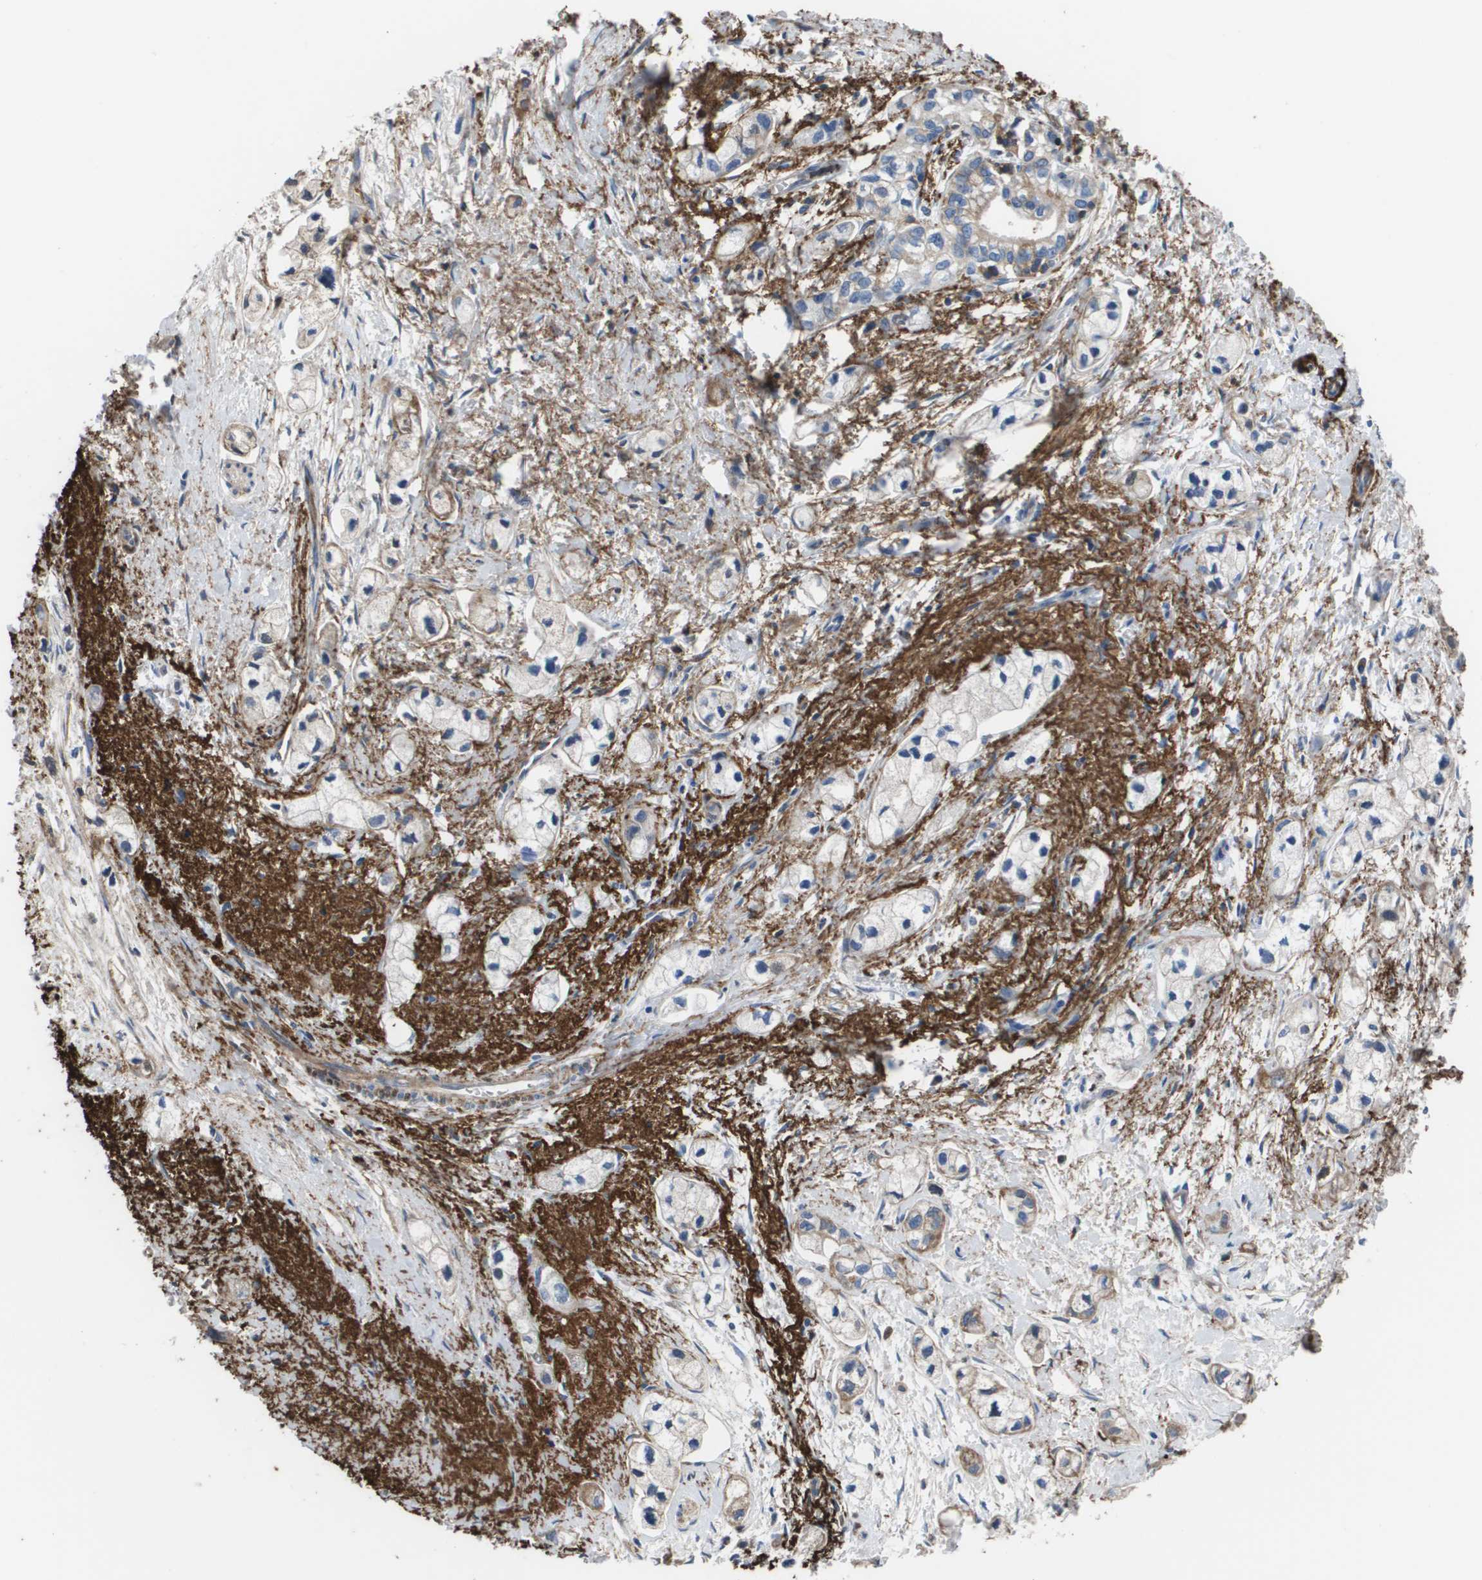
{"staining": {"intensity": "weak", "quantity": "<25%", "location": "cytoplasmic/membranous"}, "tissue": "pancreatic cancer", "cell_type": "Tumor cells", "image_type": "cancer", "snomed": [{"axis": "morphology", "description": "Adenocarcinoma, NOS"}, {"axis": "topography", "description": "Pancreas"}], "caption": "There is no significant expression in tumor cells of pancreatic cancer (adenocarcinoma).", "gene": "VTN", "patient": {"sex": "male", "age": 74}}